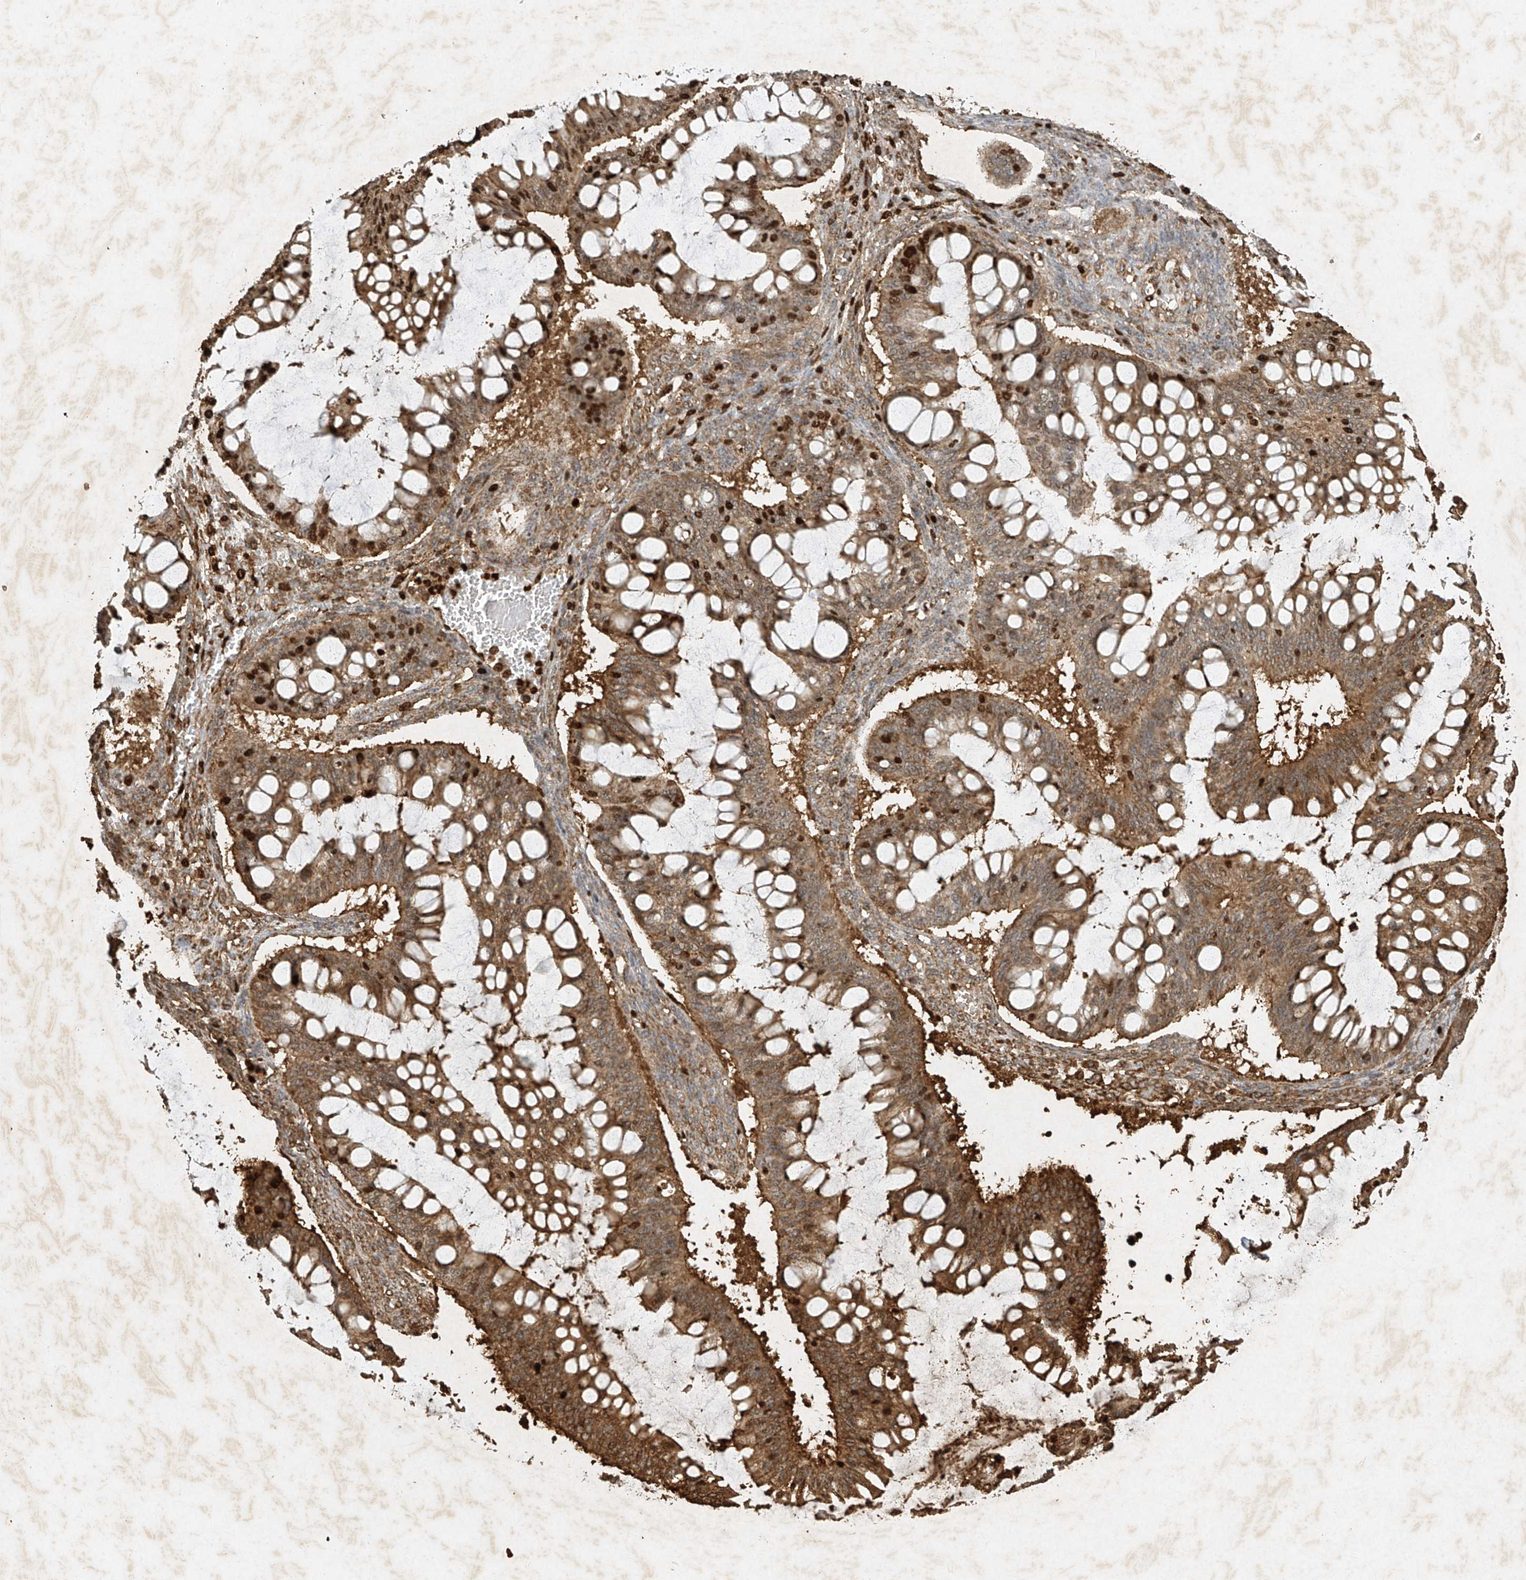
{"staining": {"intensity": "moderate", "quantity": ">75%", "location": "cytoplasmic/membranous"}, "tissue": "ovarian cancer", "cell_type": "Tumor cells", "image_type": "cancer", "snomed": [{"axis": "morphology", "description": "Cystadenocarcinoma, mucinous, NOS"}, {"axis": "topography", "description": "Ovary"}], "caption": "DAB immunohistochemical staining of ovarian cancer (mucinous cystadenocarcinoma) displays moderate cytoplasmic/membranous protein positivity in about >75% of tumor cells.", "gene": "ATRIP", "patient": {"sex": "female", "age": 73}}